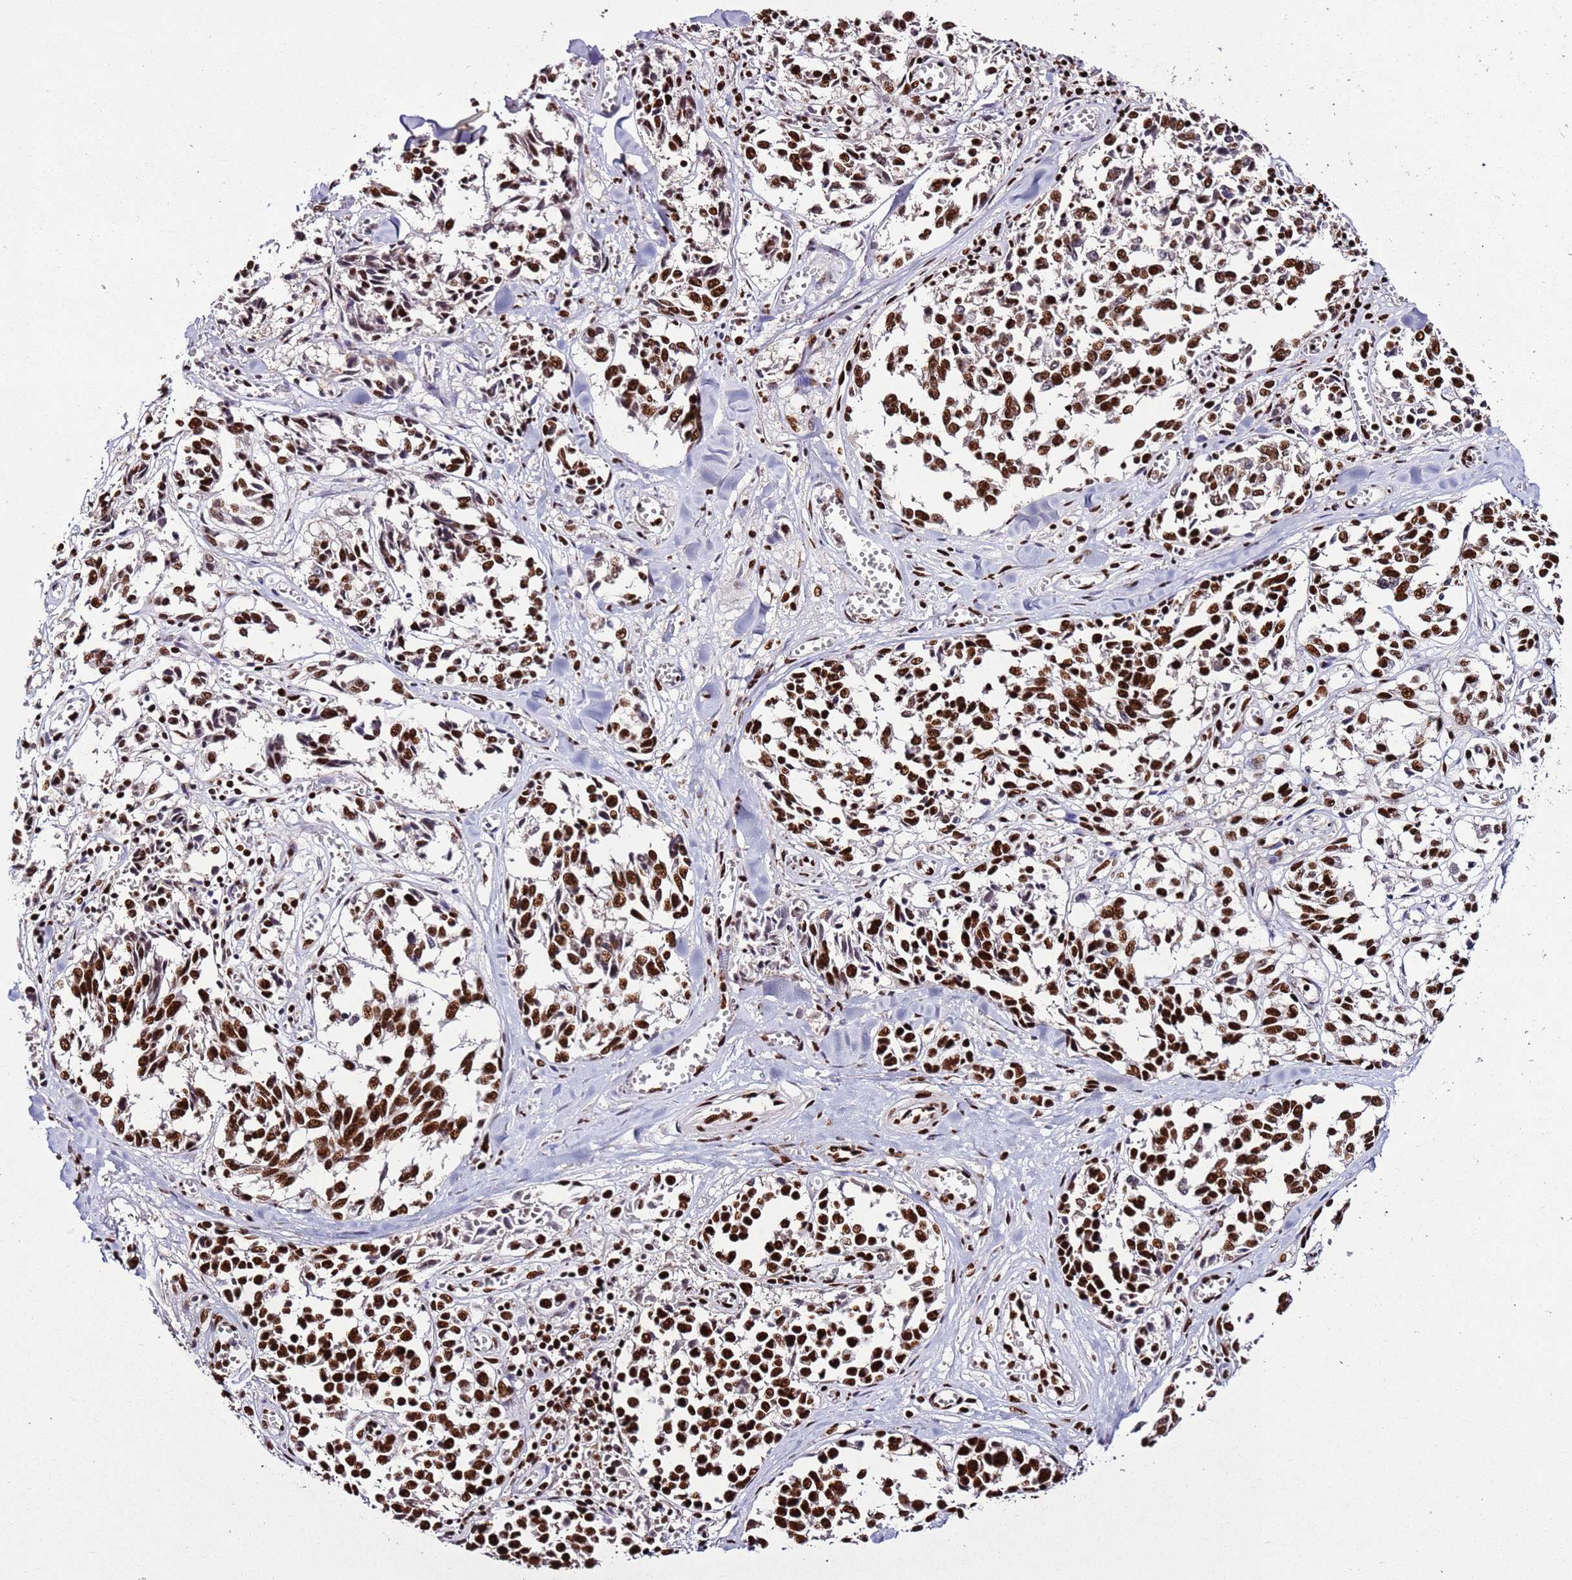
{"staining": {"intensity": "strong", "quantity": ">75%", "location": "nuclear"}, "tissue": "melanoma", "cell_type": "Tumor cells", "image_type": "cancer", "snomed": [{"axis": "morphology", "description": "Malignant melanoma, NOS"}, {"axis": "topography", "description": "Skin"}], "caption": "IHC histopathology image of neoplastic tissue: melanoma stained using IHC shows high levels of strong protein expression localized specifically in the nuclear of tumor cells, appearing as a nuclear brown color.", "gene": "C6orf226", "patient": {"sex": "female", "age": 64}}